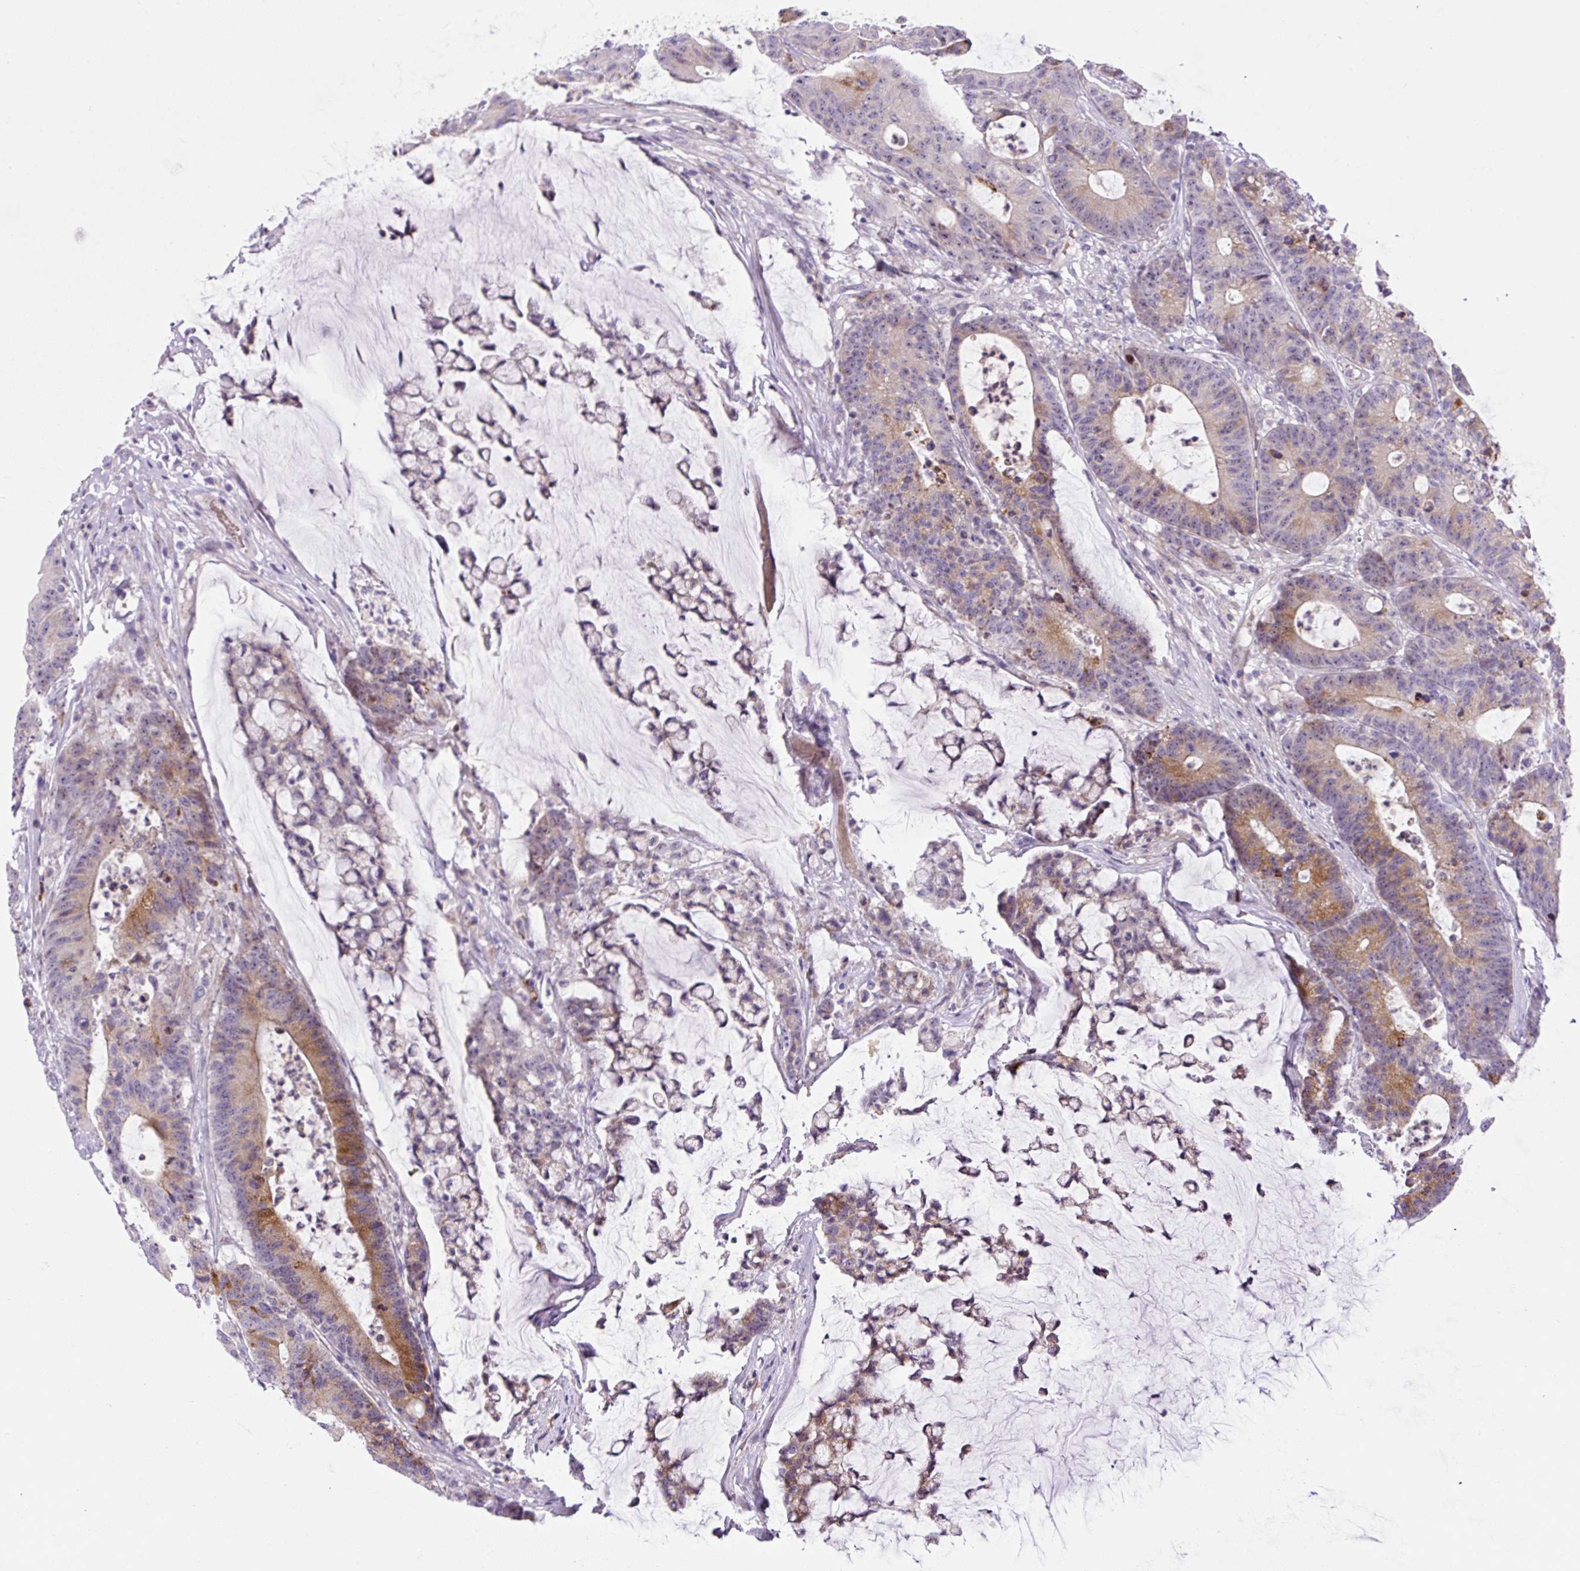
{"staining": {"intensity": "moderate", "quantity": "<25%", "location": "cytoplasmic/membranous"}, "tissue": "colorectal cancer", "cell_type": "Tumor cells", "image_type": "cancer", "snomed": [{"axis": "morphology", "description": "Adenocarcinoma, NOS"}, {"axis": "topography", "description": "Colon"}], "caption": "This is an image of immunohistochemistry (IHC) staining of colorectal cancer (adenocarcinoma), which shows moderate expression in the cytoplasmic/membranous of tumor cells.", "gene": "ZNF596", "patient": {"sex": "female", "age": 84}}